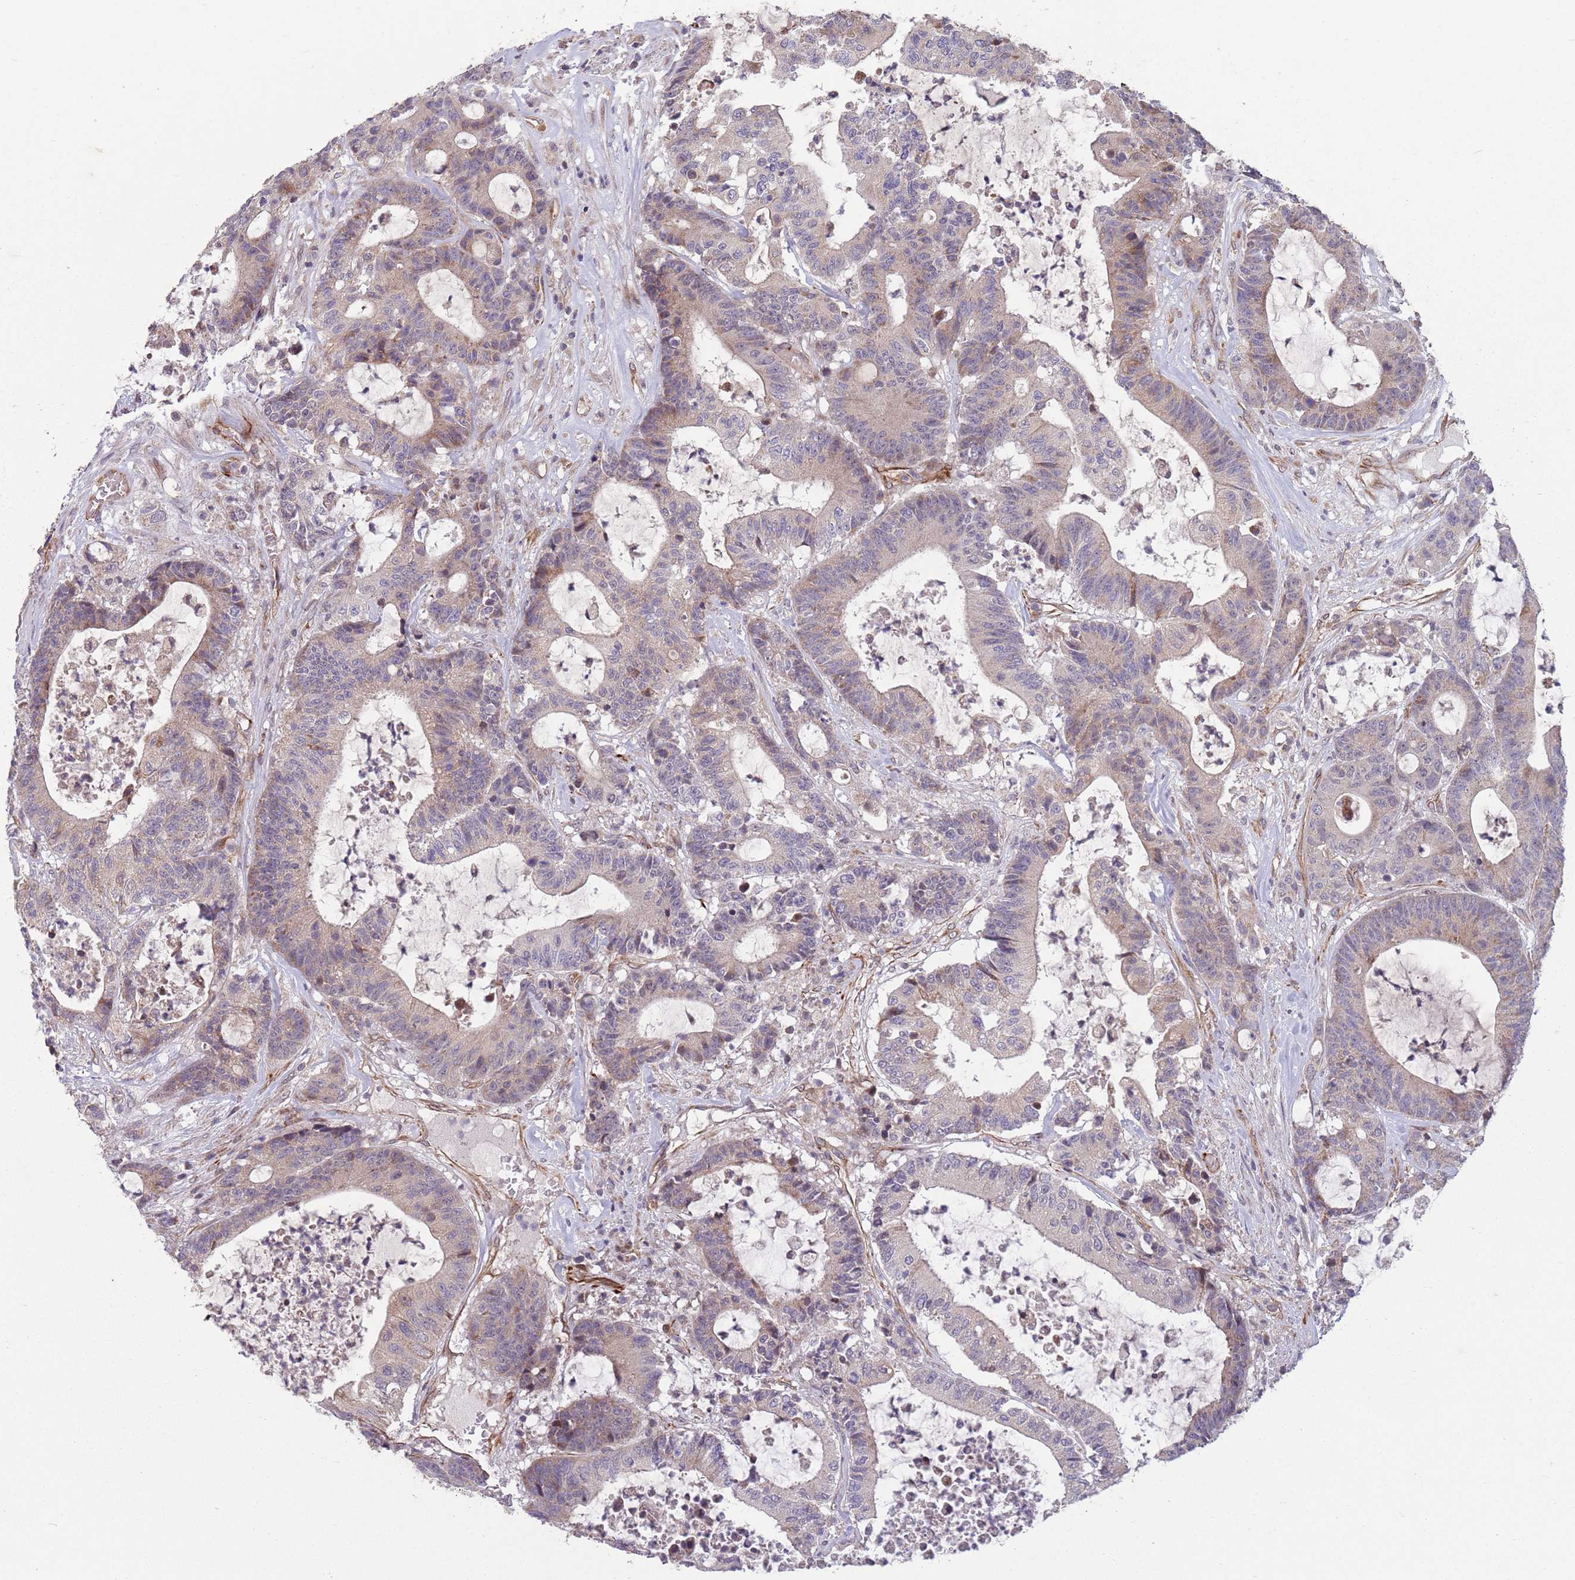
{"staining": {"intensity": "weak", "quantity": "<25%", "location": "cytoplasmic/membranous"}, "tissue": "colorectal cancer", "cell_type": "Tumor cells", "image_type": "cancer", "snomed": [{"axis": "morphology", "description": "Adenocarcinoma, NOS"}, {"axis": "topography", "description": "Colon"}], "caption": "Immunohistochemistry of adenocarcinoma (colorectal) displays no positivity in tumor cells.", "gene": "CHD9", "patient": {"sex": "female", "age": 84}}